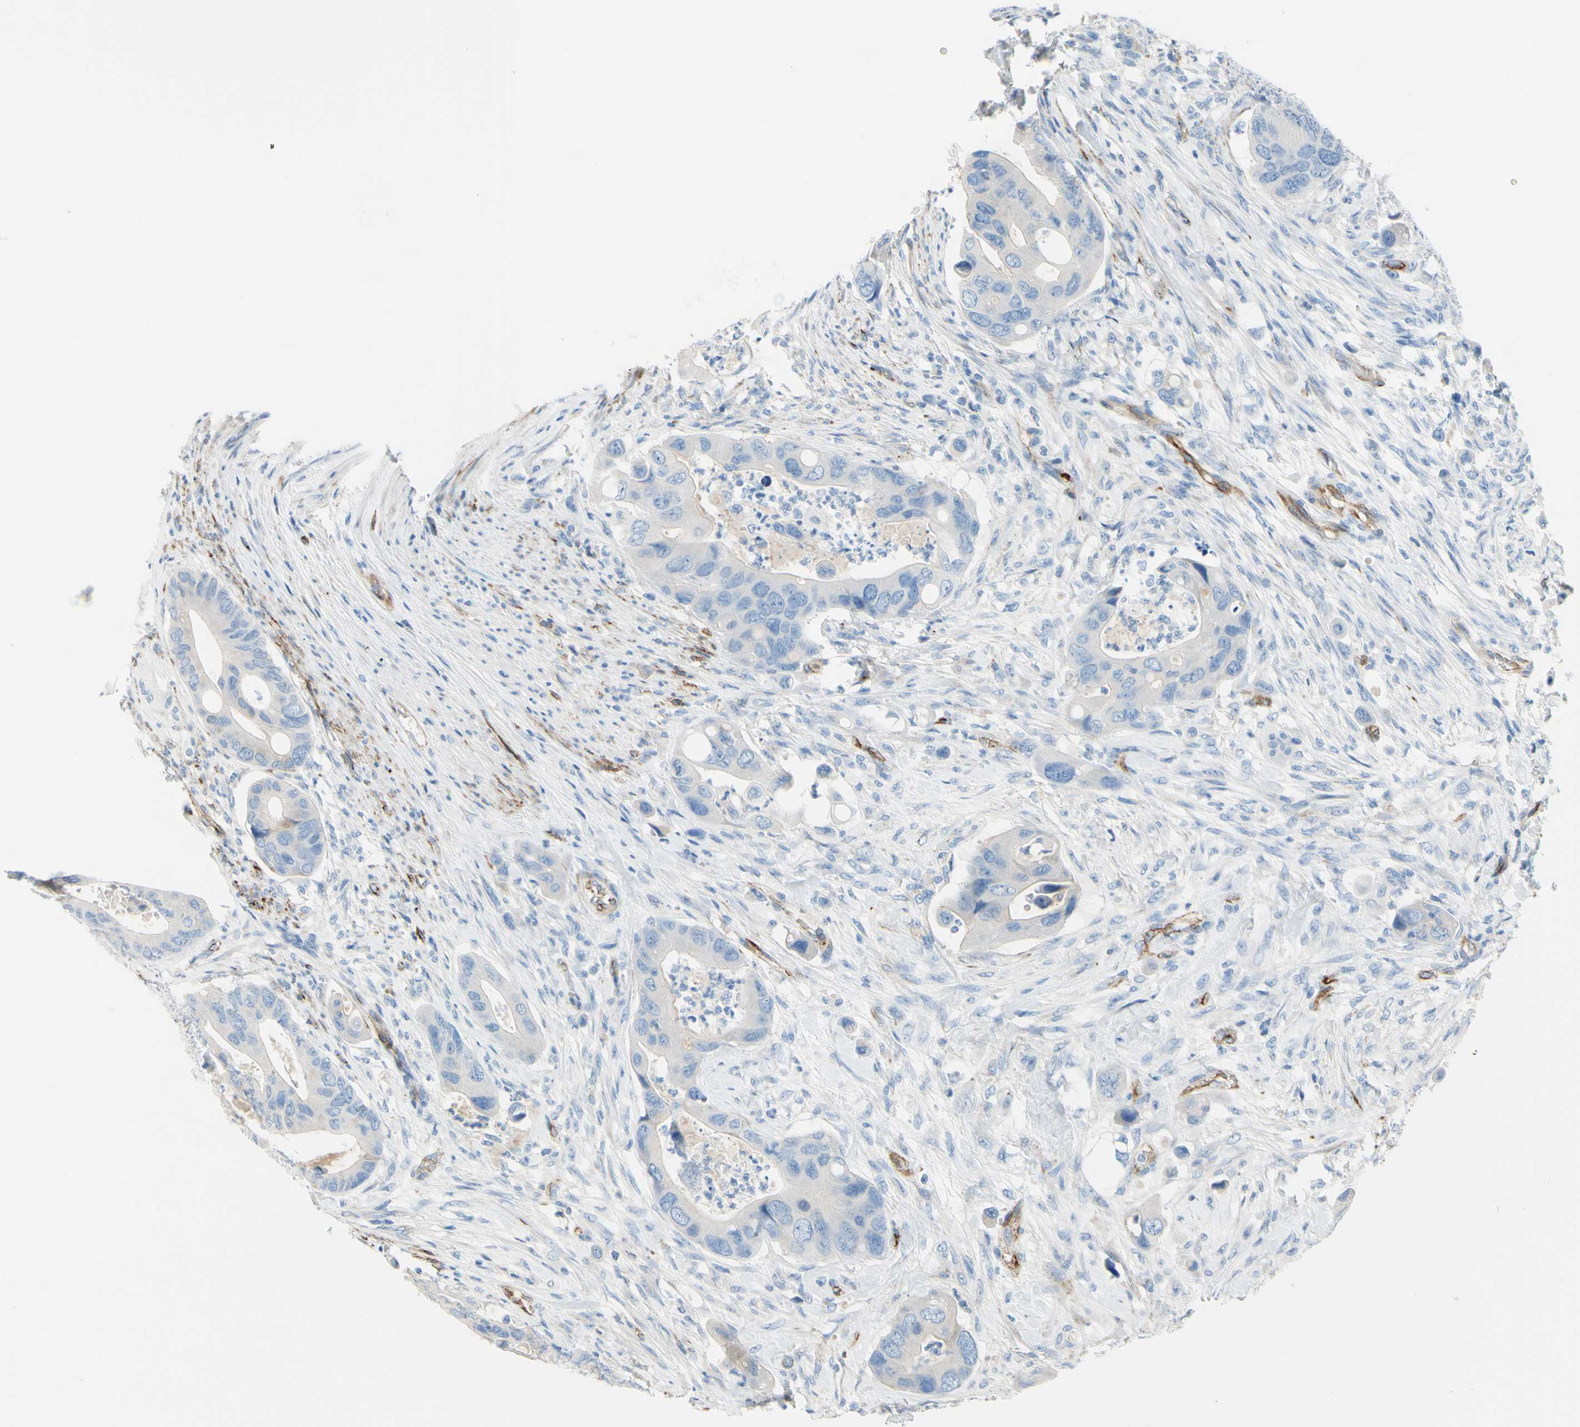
{"staining": {"intensity": "negative", "quantity": "none", "location": "none"}, "tissue": "colorectal cancer", "cell_type": "Tumor cells", "image_type": "cancer", "snomed": [{"axis": "morphology", "description": "Adenocarcinoma, NOS"}, {"axis": "topography", "description": "Rectum"}], "caption": "Immunohistochemistry photomicrograph of human colorectal adenocarcinoma stained for a protein (brown), which displays no positivity in tumor cells.", "gene": "PRRG2", "patient": {"sex": "female", "age": 57}}